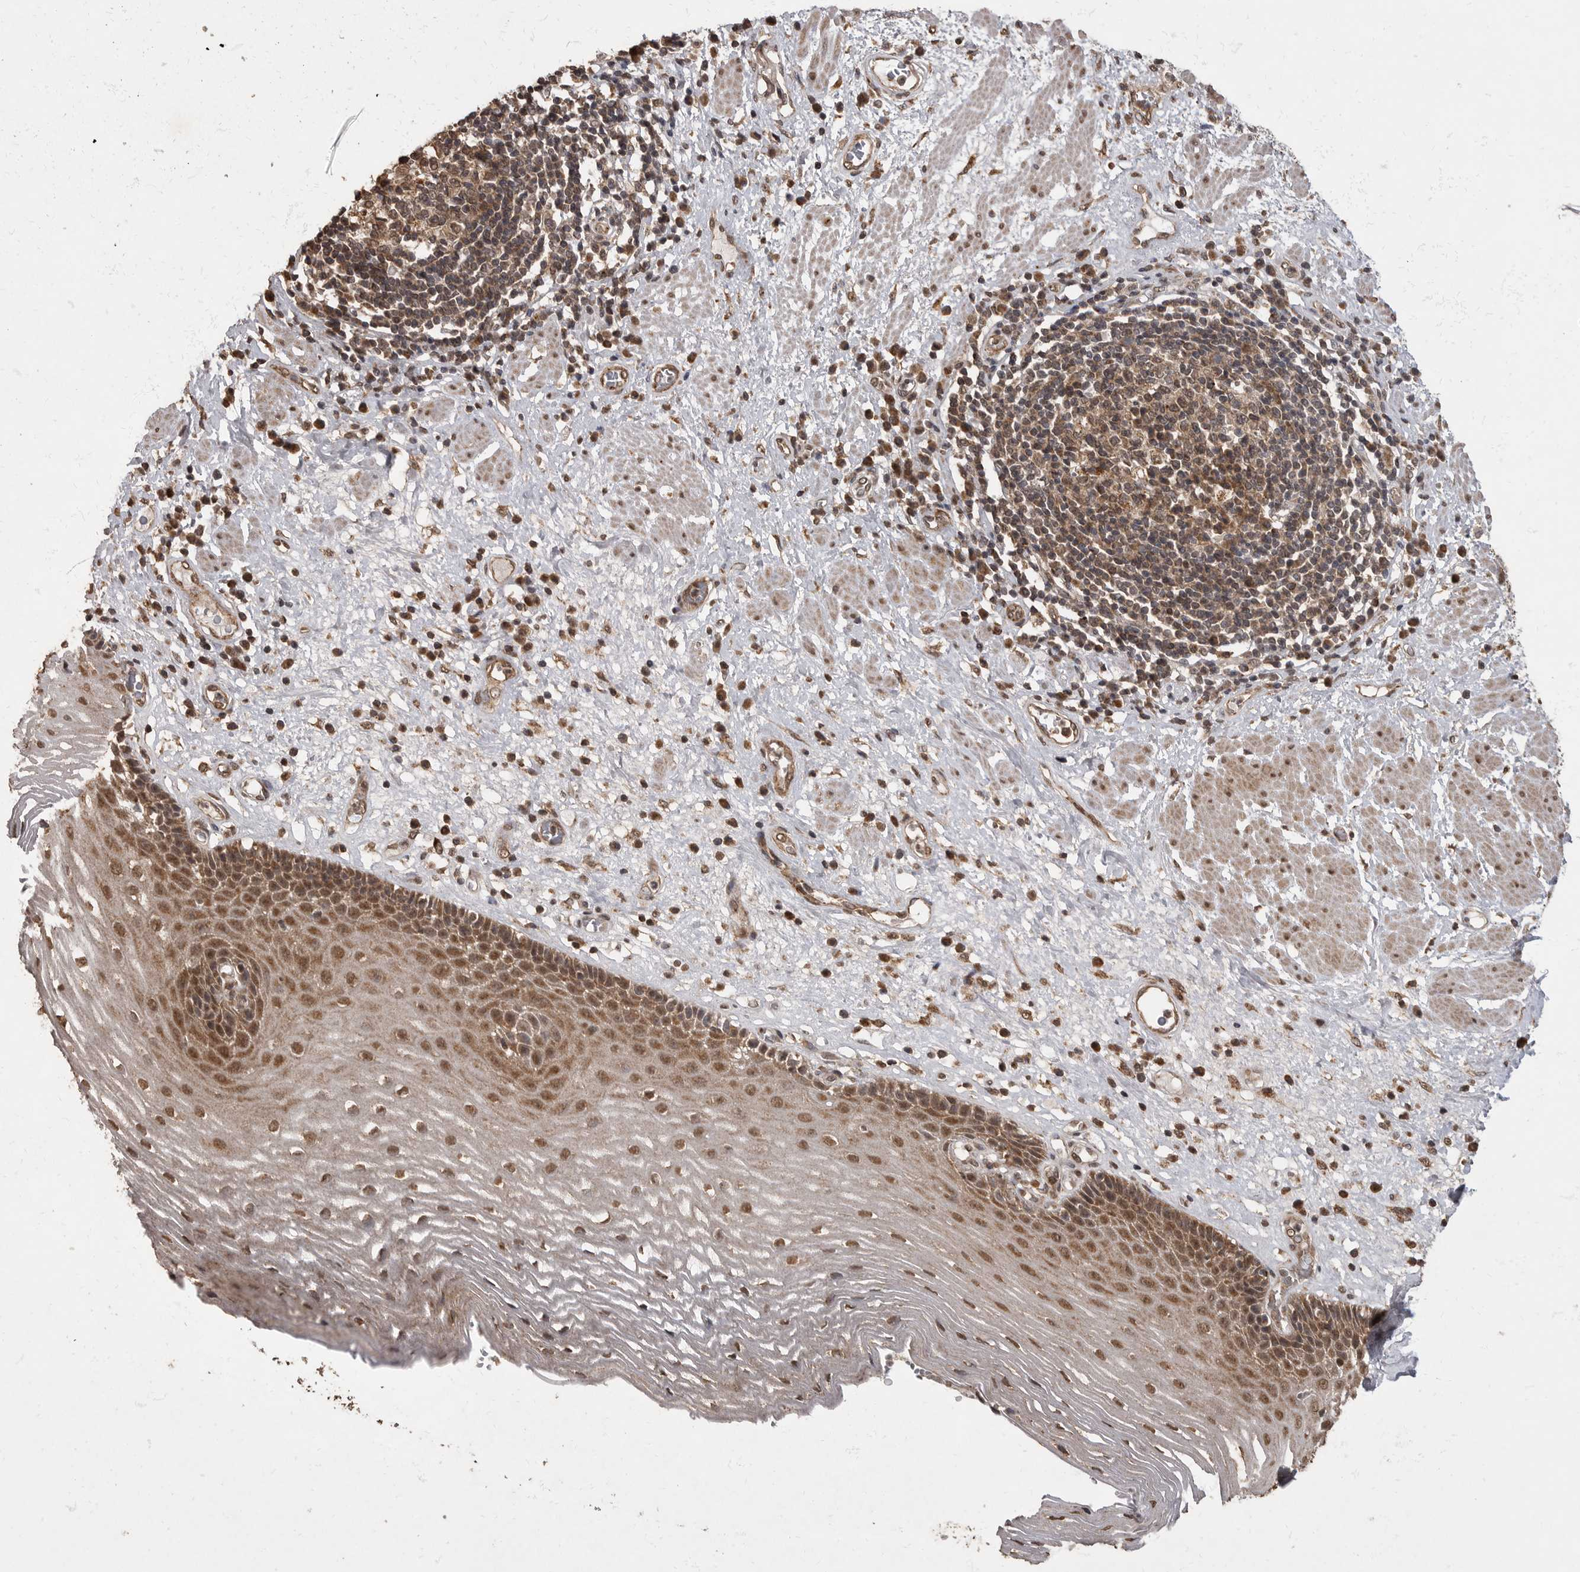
{"staining": {"intensity": "moderate", "quantity": ">75%", "location": "cytoplasmic/membranous,nuclear"}, "tissue": "esophagus", "cell_type": "Squamous epithelial cells", "image_type": "normal", "snomed": [{"axis": "morphology", "description": "Normal tissue, NOS"}, {"axis": "morphology", "description": "Adenocarcinoma, NOS"}, {"axis": "topography", "description": "Esophagus"}], "caption": "Brown immunohistochemical staining in unremarkable human esophagus exhibits moderate cytoplasmic/membranous,nuclear positivity in about >75% of squamous epithelial cells. (Stains: DAB (3,3'-diaminobenzidine) in brown, nuclei in blue, Microscopy: brightfield microscopy at high magnification).", "gene": "MAFG", "patient": {"sex": "male", "age": 62}}